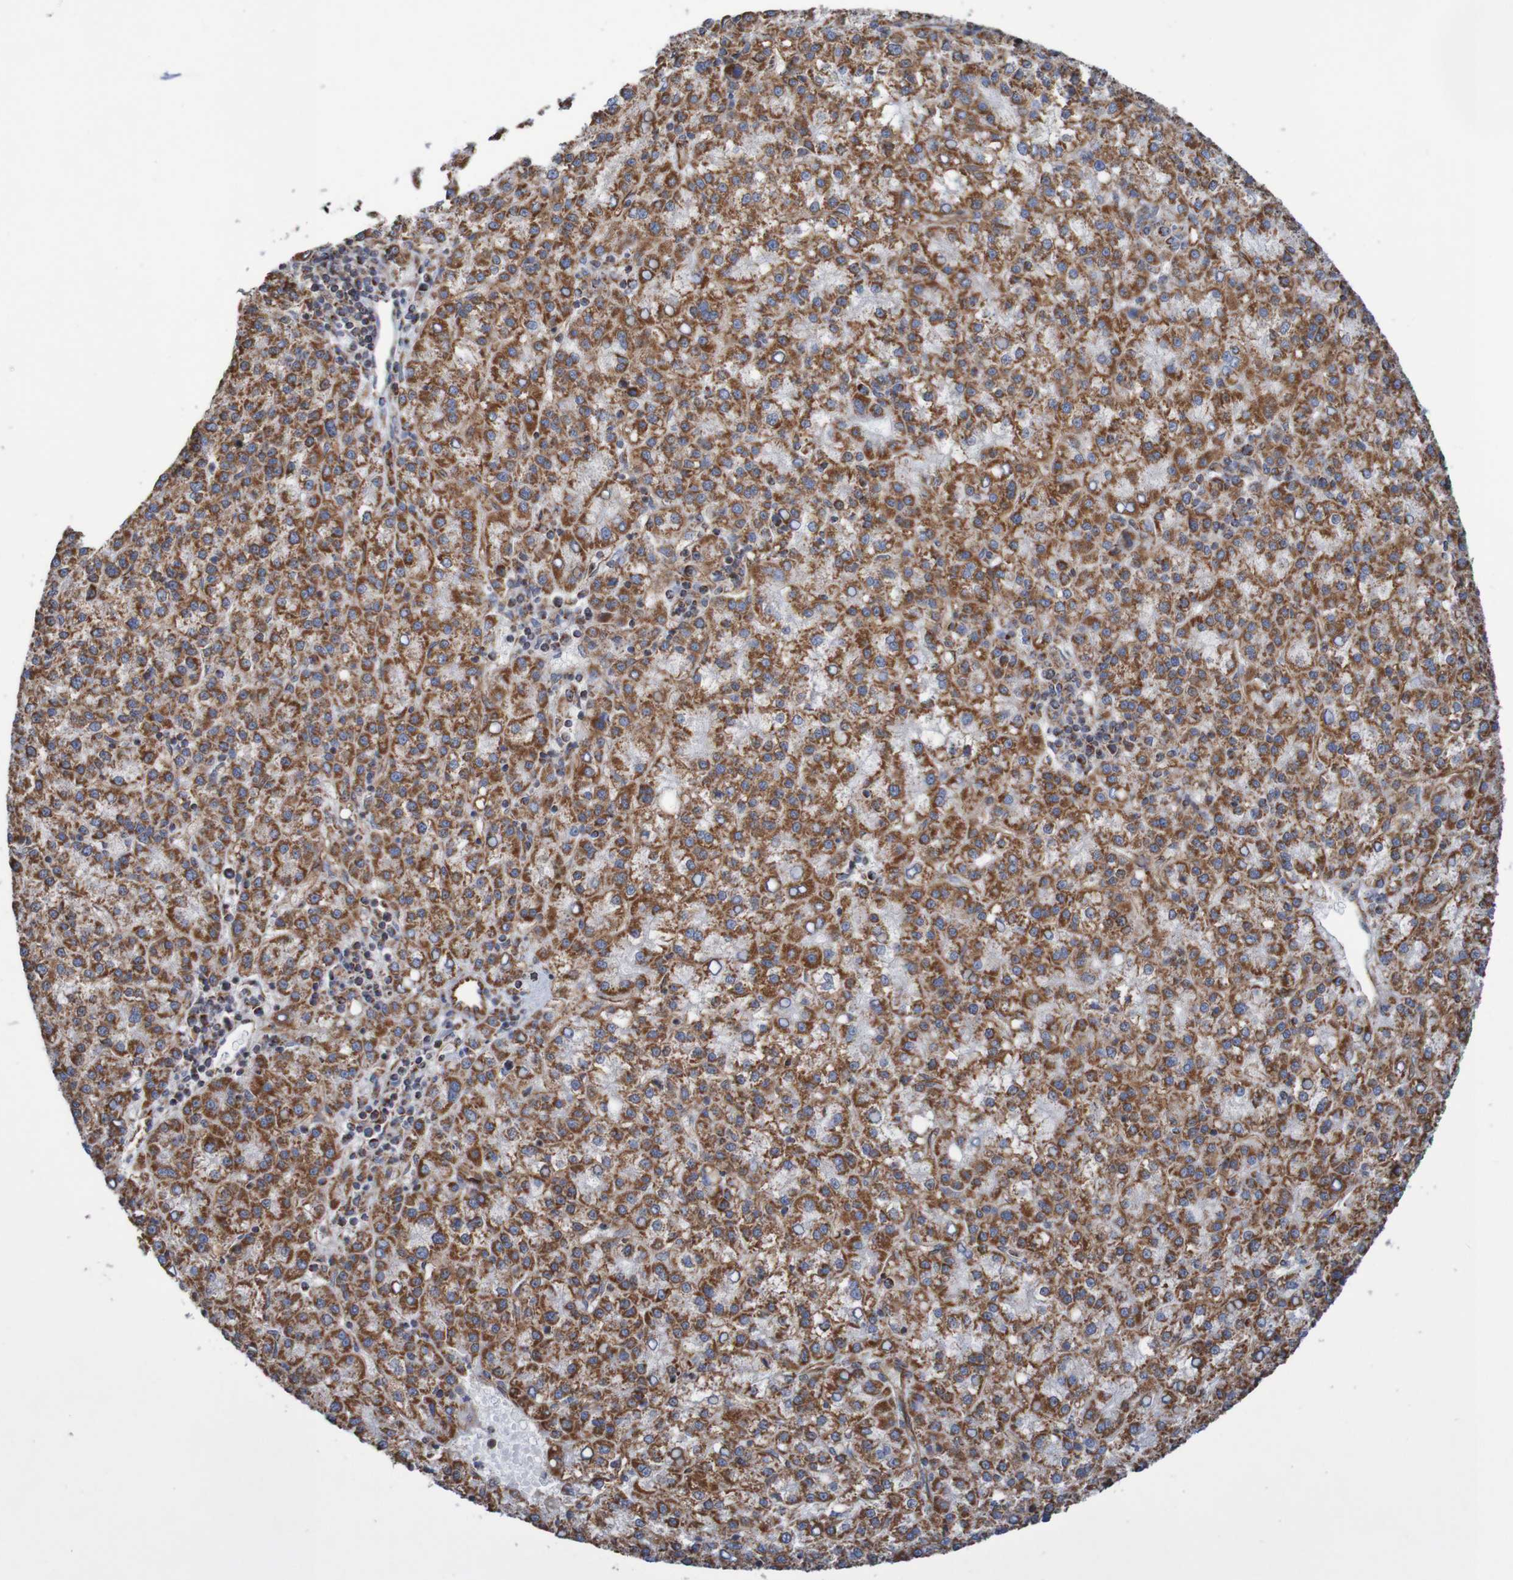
{"staining": {"intensity": "strong", "quantity": ">75%", "location": "cytoplasmic/membranous"}, "tissue": "liver cancer", "cell_type": "Tumor cells", "image_type": "cancer", "snomed": [{"axis": "morphology", "description": "Carcinoma, Hepatocellular, NOS"}, {"axis": "topography", "description": "Liver"}], "caption": "Immunohistochemical staining of liver hepatocellular carcinoma displays high levels of strong cytoplasmic/membranous positivity in about >75% of tumor cells.", "gene": "MMEL1", "patient": {"sex": "female", "age": 58}}